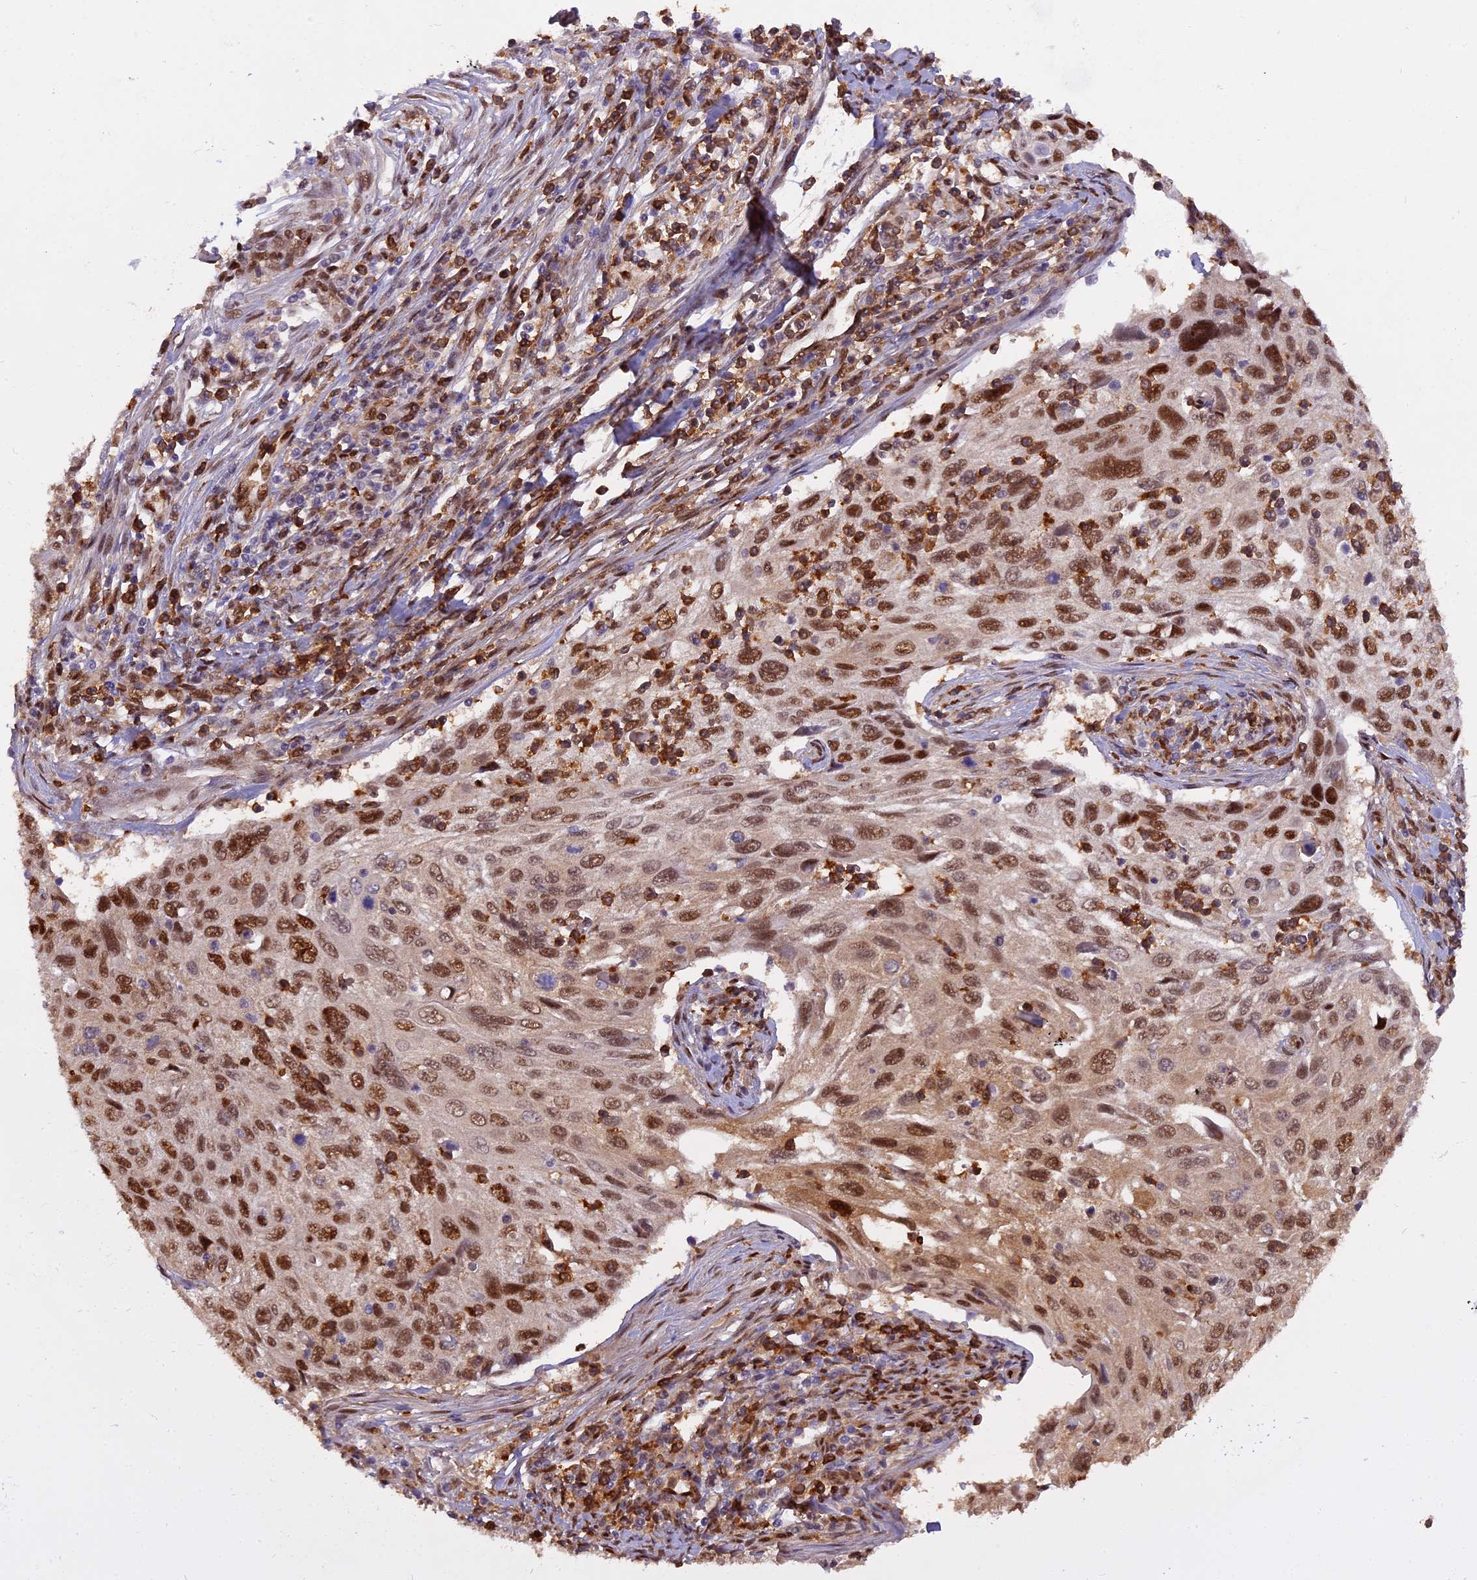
{"staining": {"intensity": "moderate", "quantity": ">75%", "location": "nuclear"}, "tissue": "cervical cancer", "cell_type": "Tumor cells", "image_type": "cancer", "snomed": [{"axis": "morphology", "description": "Squamous cell carcinoma, NOS"}, {"axis": "topography", "description": "Cervix"}], "caption": "A photomicrograph of cervical cancer stained for a protein shows moderate nuclear brown staining in tumor cells.", "gene": "NPEPL1", "patient": {"sex": "female", "age": 70}}